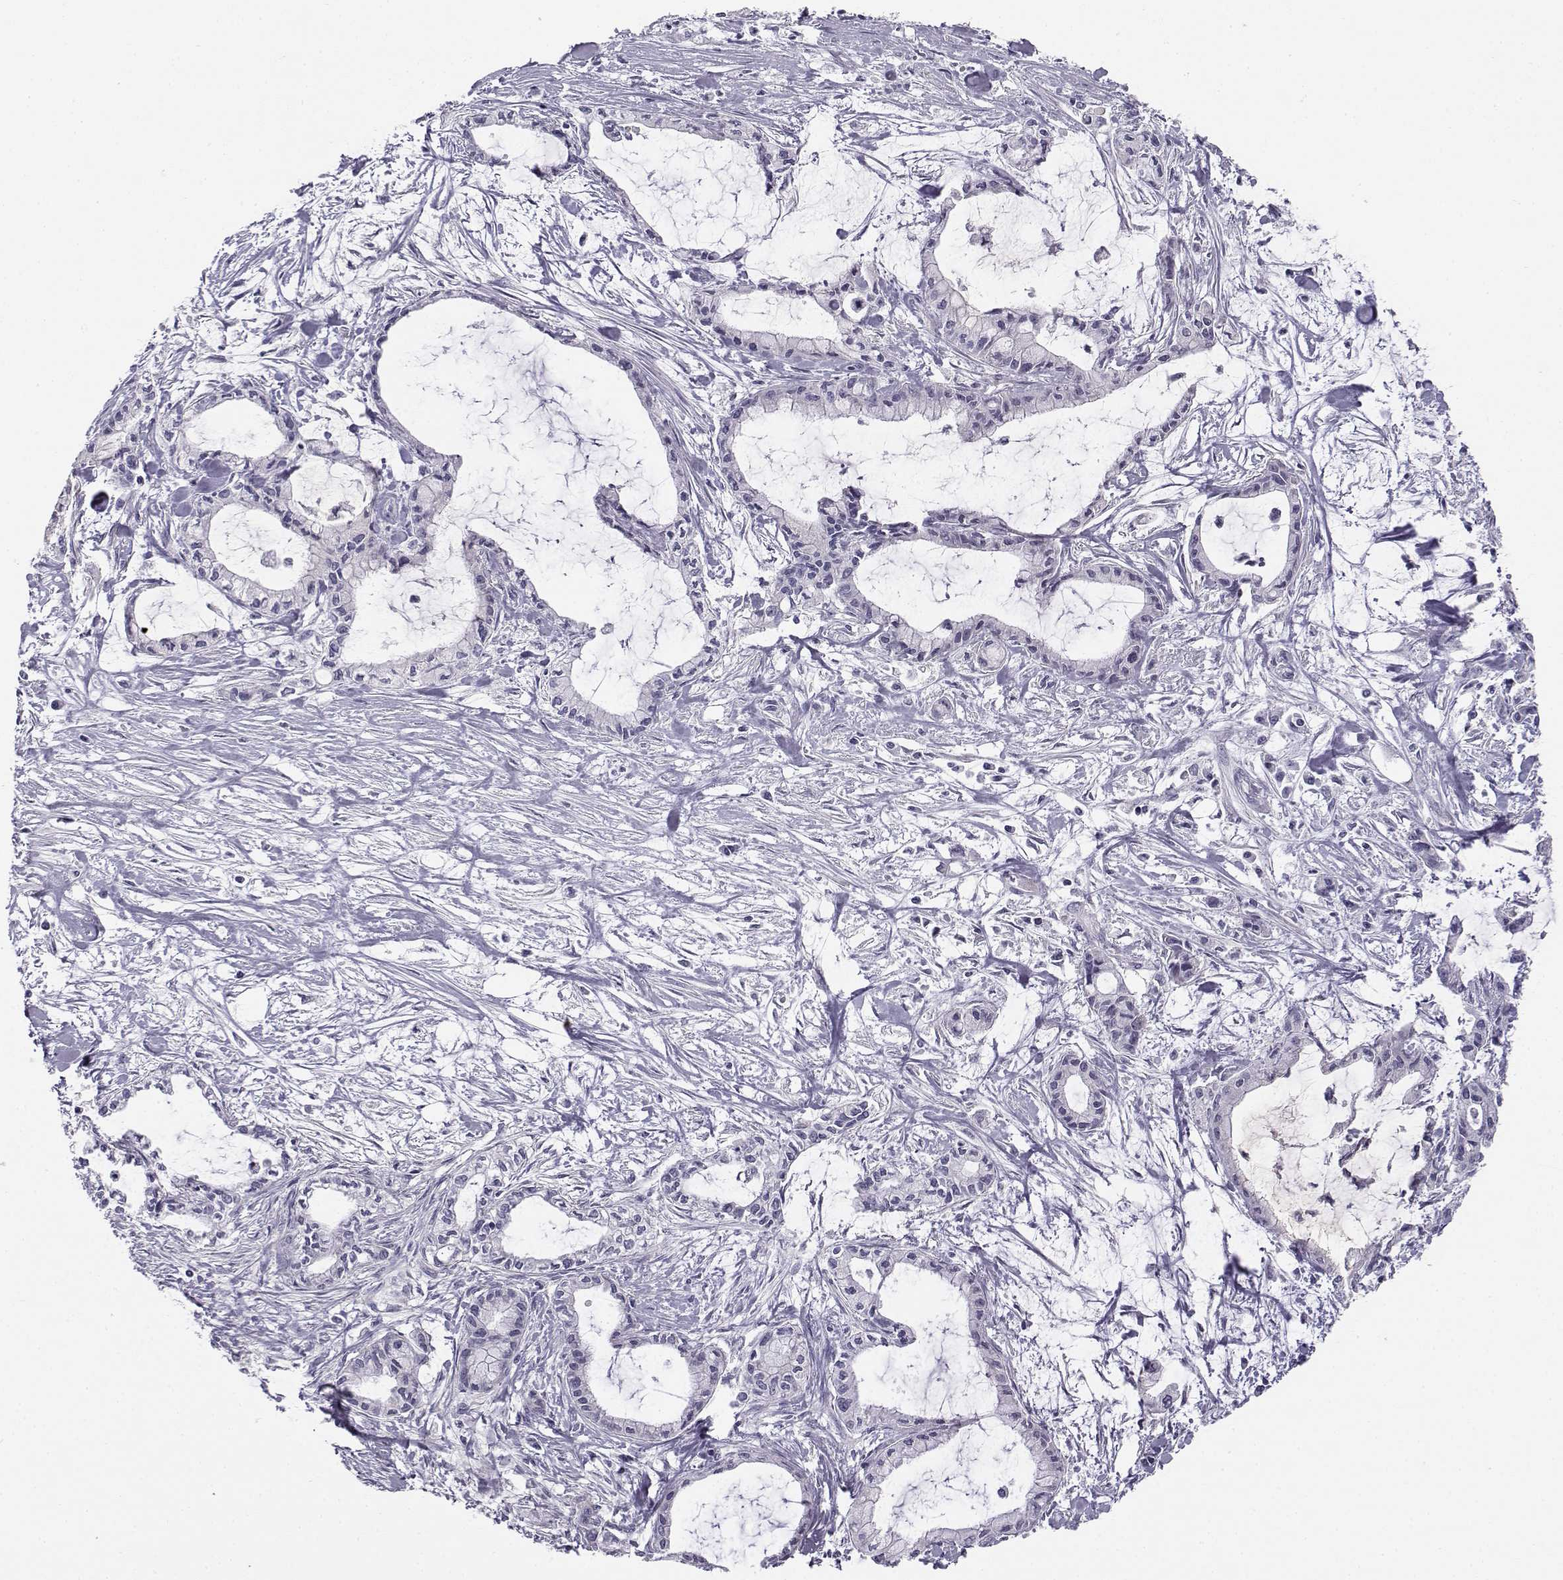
{"staining": {"intensity": "negative", "quantity": "none", "location": "none"}, "tissue": "pancreatic cancer", "cell_type": "Tumor cells", "image_type": "cancer", "snomed": [{"axis": "morphology", "description": "Adenocarcinoma, NOS"}, {"axis": "topography", "description": "Pancreas"}], "caption": "Immunohistochemical staining of human pancreatic adenocarcinoma demonstrates no significant expression in tumor cells. The staining is performed using DAB brown chromogen with nuclei counter-stained in using hematoxylin.", "gene": "KCNMB4", "patient": {"sex": "male", "age": 48}}